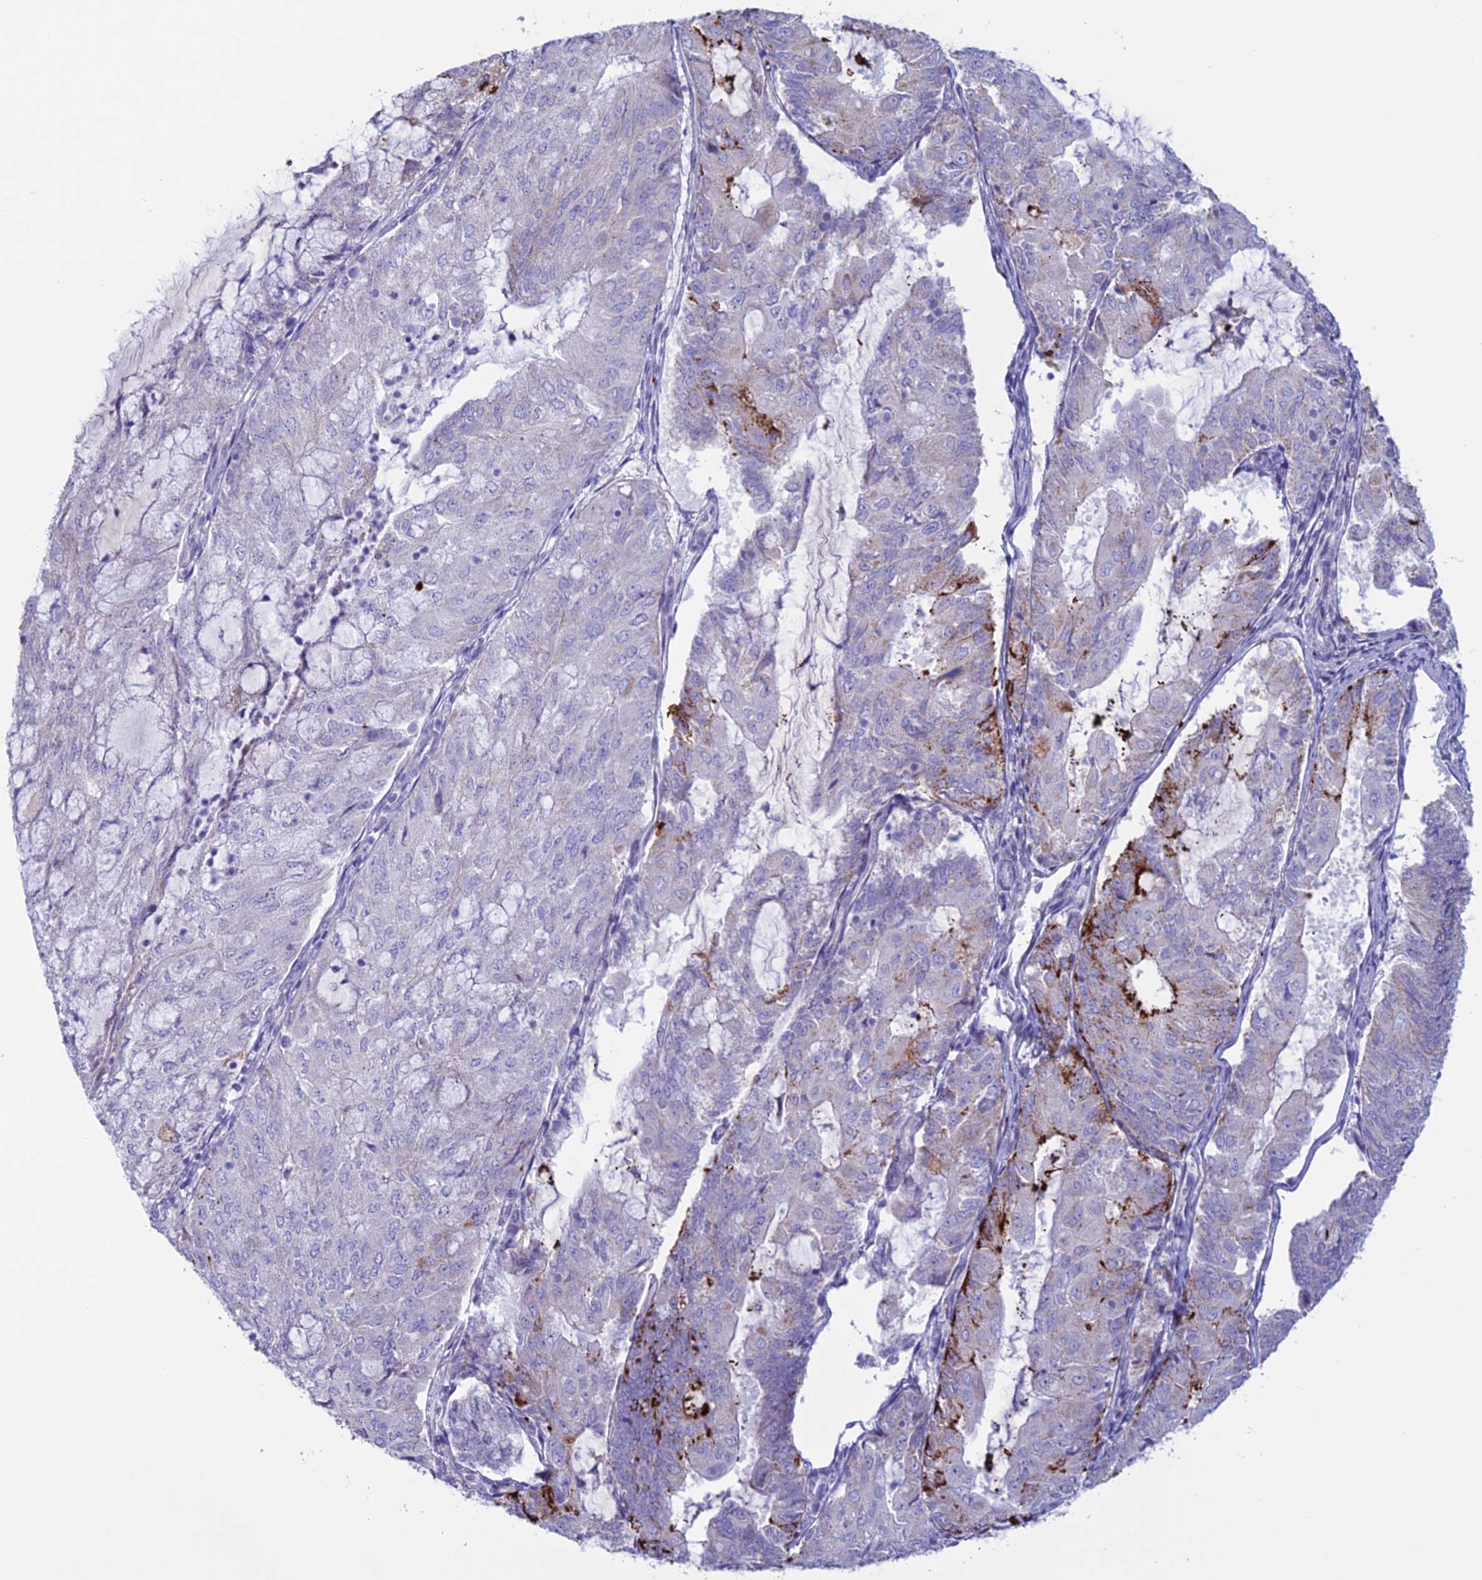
{"staining": {"intensity": "strong", "quantity": "<25%", "location": "cytoplasmic/membranous"}, "tissue": "endometrial cancer", "cell_type": "Tumor cells", "image_type": "cancer", "snomed": [{"axis": "morphology", "description": "Adenocarcinoma, NOS"}, {"axis": "topography", "description": "Endometrium"}], "caption": "Immunohistochemistry (IHC) of endometrial cancer exhibits medium levels of strong cytoplasmic/membranous expression in about <25% of tumor cells.", "gene": "C21orf140", "patient": {"sex": "female", "age": 81}}